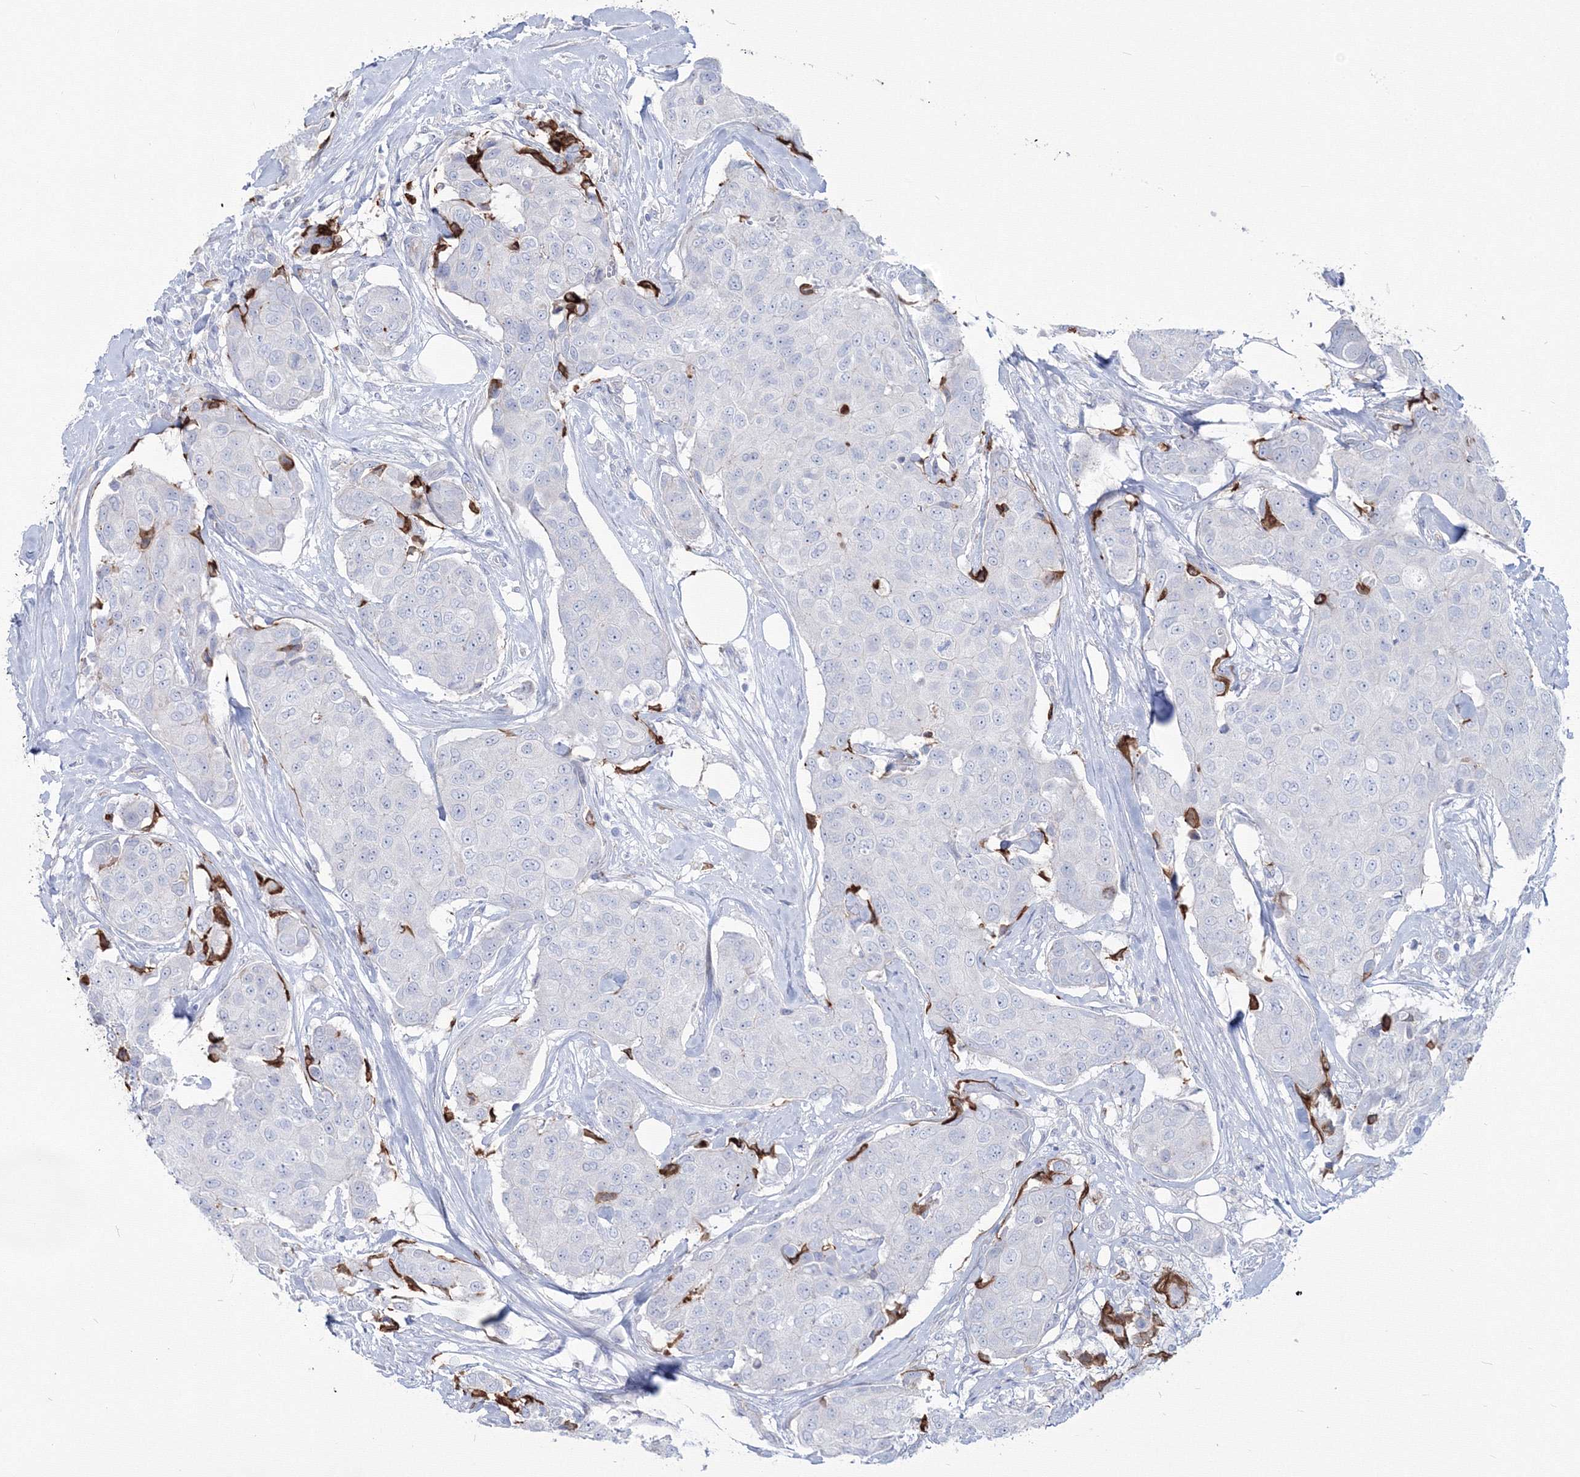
{"staining": {"intensity": "negative", "quantity": "none", "location": "none"}, "tissue": "breast cancer", "cell_type": "Tumor cells", "image_type": "cancer", "snomed": [{"axis": "morphology", "description": "Duct carcinoma"}, {"axis": "topography", "description": "Breast"}], "caption": "DAB immunohistochemical staining of breast cancer reveals no significant staining in tumor cells.", "gene": "HYAL2", "patient": {"sex": "female", "age": 80}}